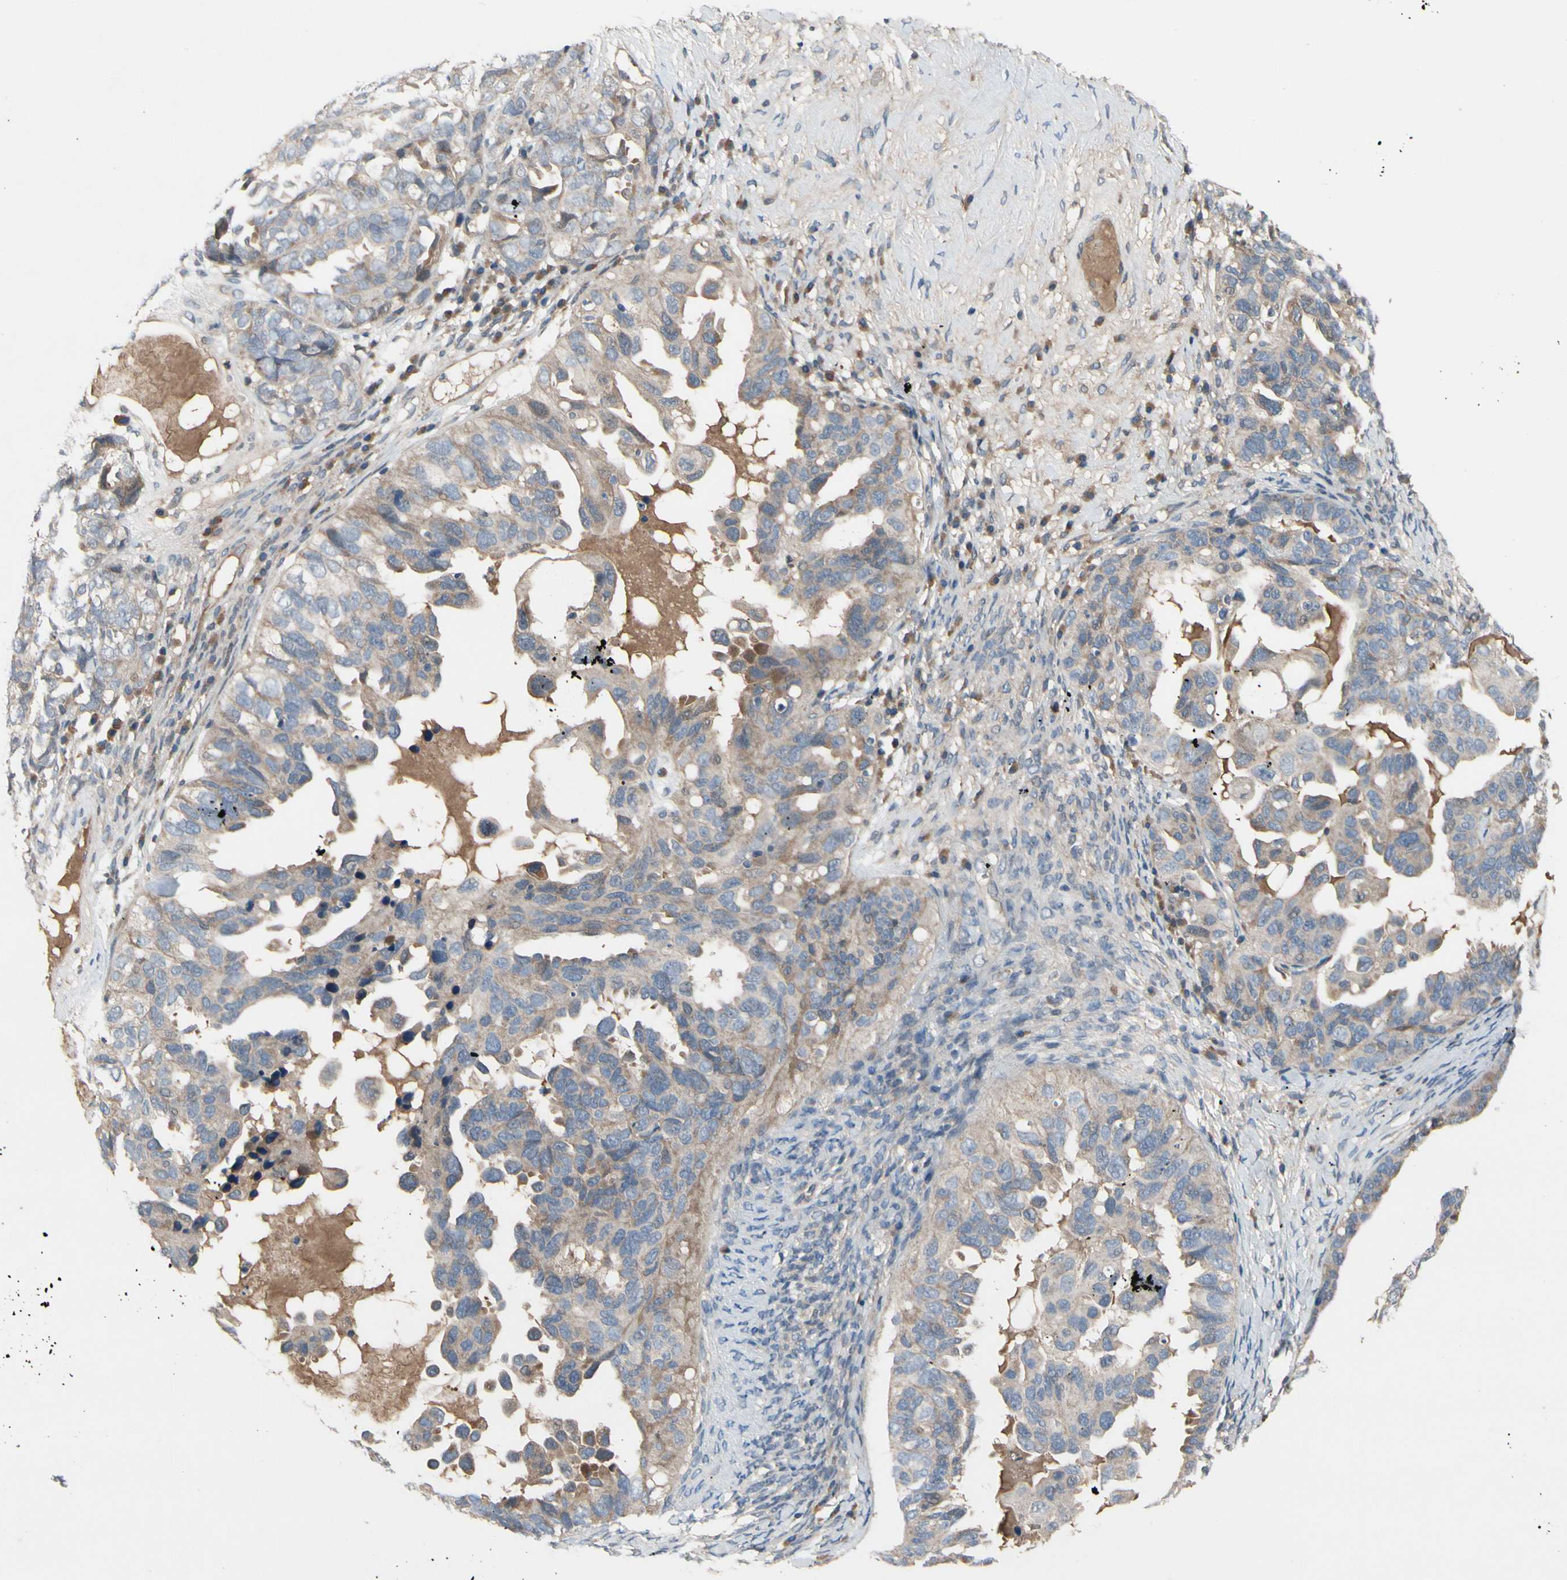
{"staining": {"intensity": "weak", "quantity": ">75%", "location": "cytoplasmic/membranous"}, "tissue": "ovarian cancer", "cell_type": "Tumor cells", "image_type": "cancer", "snomed": [{"axis": "morphology", "description": "Cystadenocarcinoma, serous, NOS"}, {"axis": "topography", "description": "Ovary"}], "caption": "Tumor cells exhibit low levels of weak cytoplasmic/membranous positivity in approximately >75% of cells in human ovarian cancer.", "gene": "ICAM5", "patient": {"sex": "female", "age": 82}}